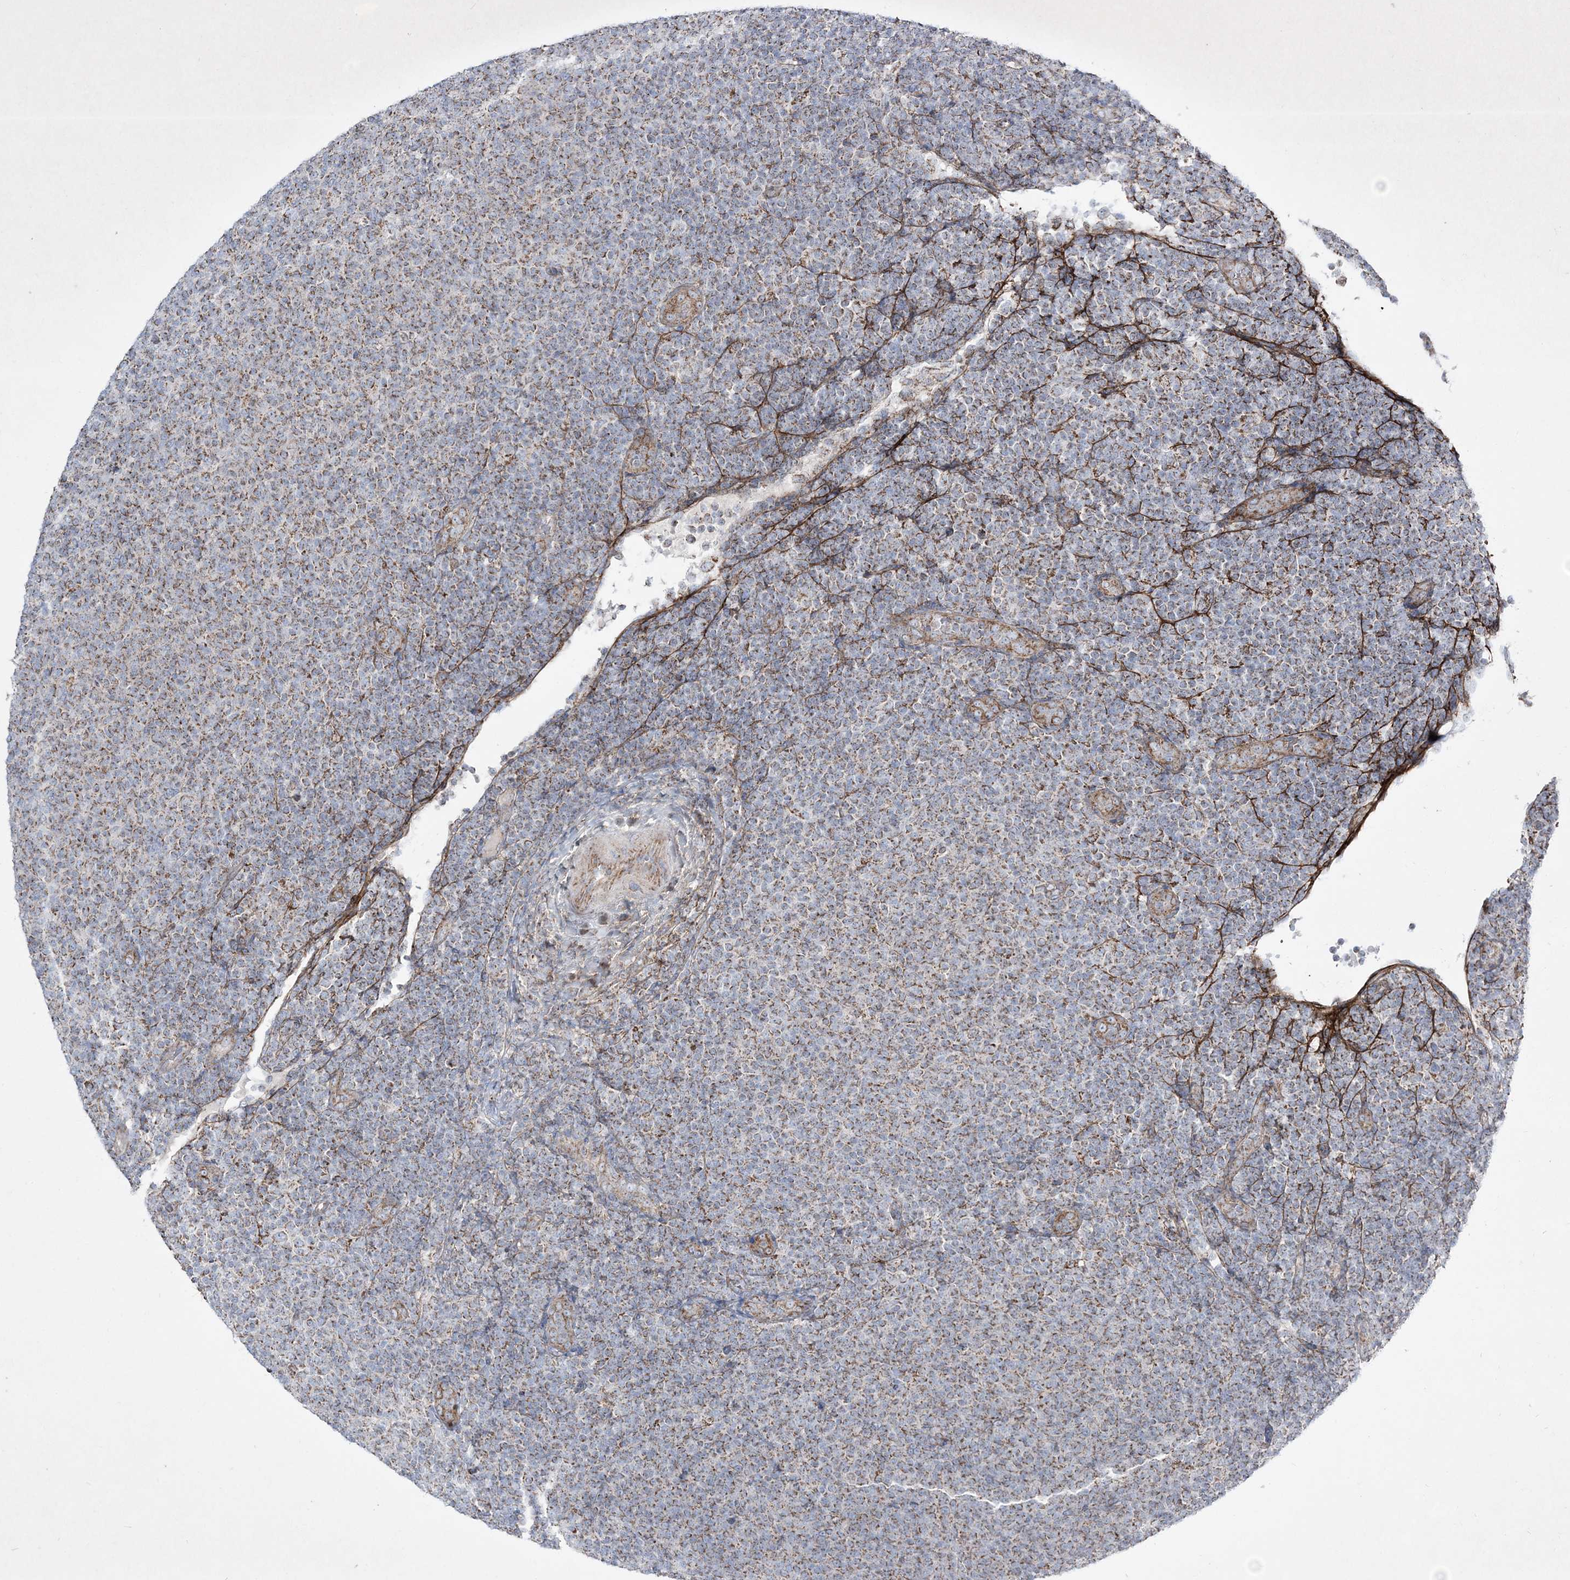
{"staining": {"intensity": "moderate", "quantity": "25%-75%", "location": "cytoplasmic/membranous"}, "tissue": "lymphoma", "cell_type": "Tumor cells", "image_type": "cancer", "snomed": [{"axis": "morphology", "description": "Malignant lymphoma, non-Hodgkin's type, Low grade"}, {"axis": "topography", "description": "Lymph node"}], "caption": "Malignant lymphoma, non-Hodgkin's type (low-grade) tissue exhibits moderate cytoplasmic/membranous staining in about 25%-75% of tumor cells, visualized by immunohistochemistry.", "gene": "RICTOR", "patient": {"sex": "male", "age": 66}}